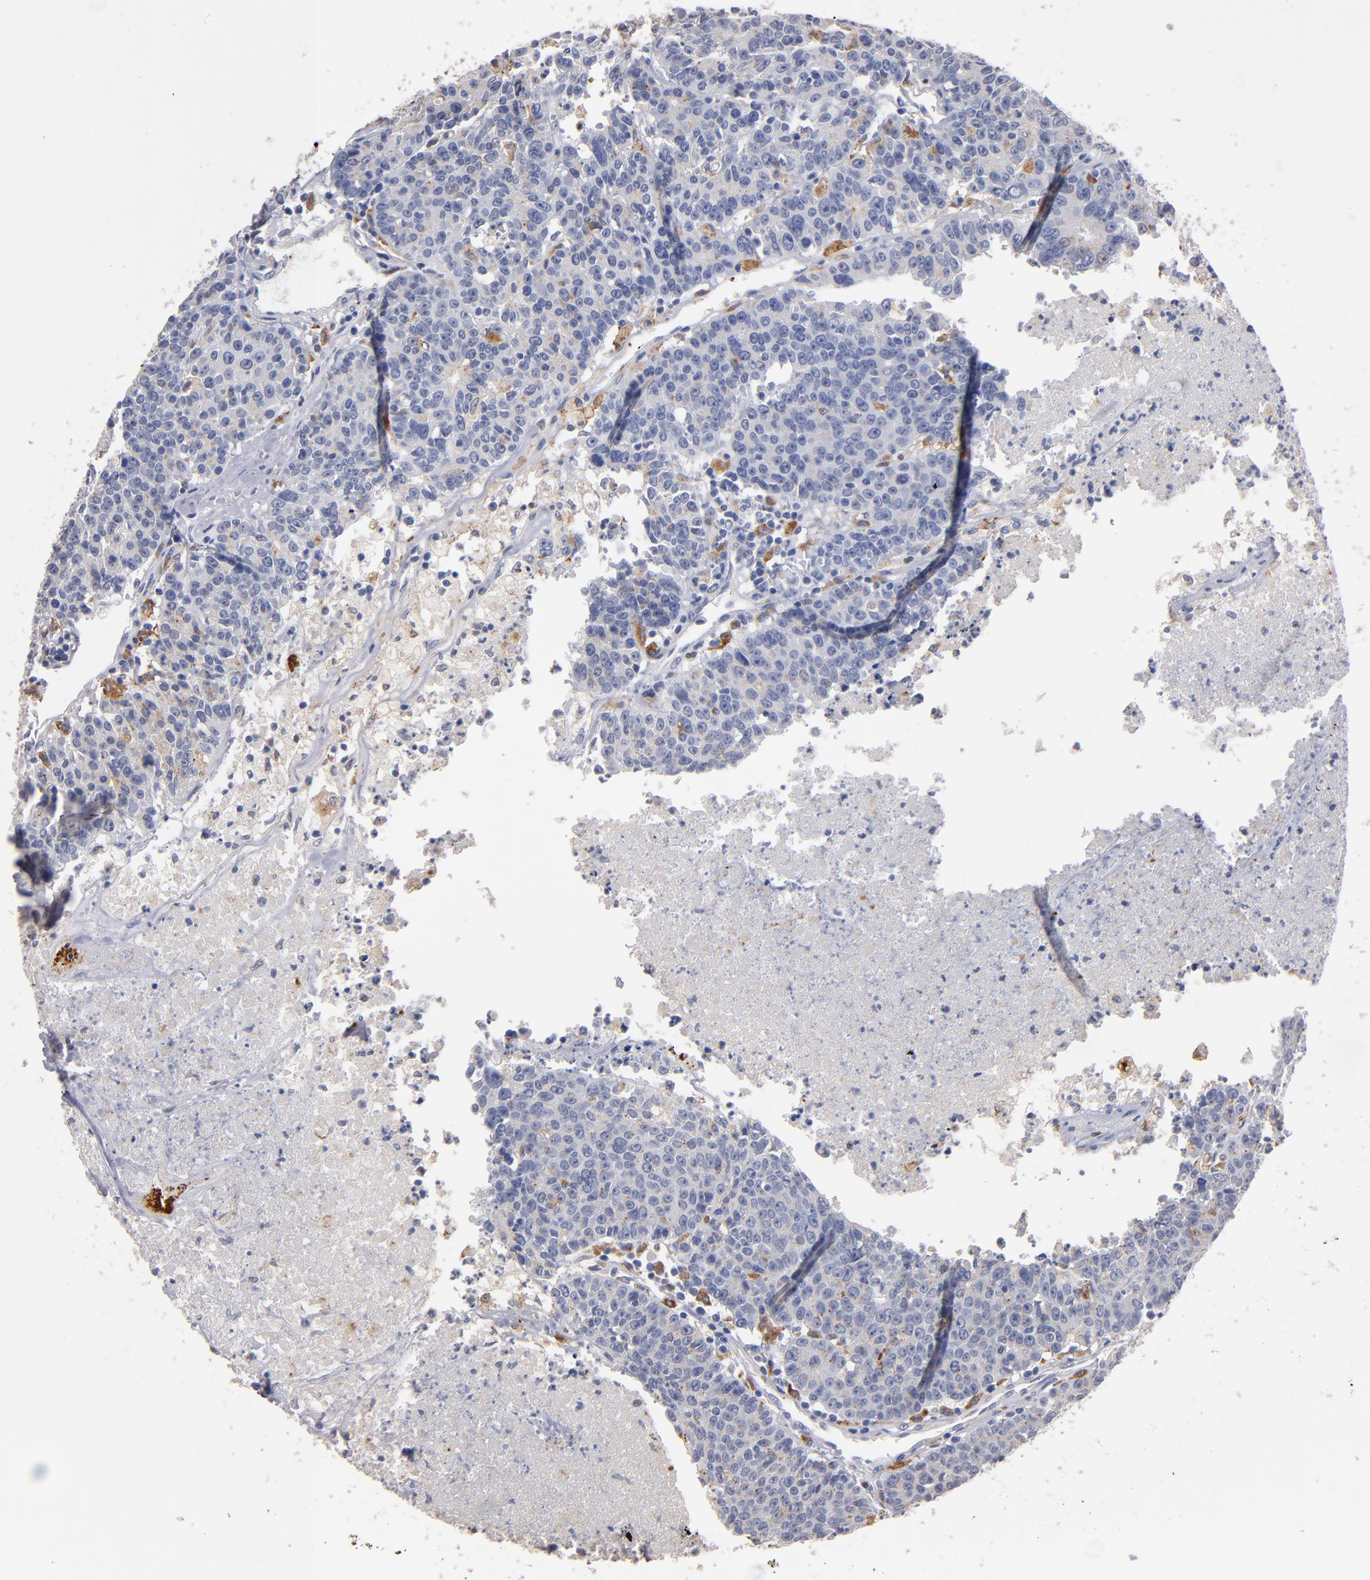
{"staining": {"intensity": "negative", "quantity": "none", "location": "none"}, "tissue": "colorectal cancer", "cell_type": "Tumor cells", "image_type": "cancer", "snomed": [{"axis": "morphology", "description": "Adenocarcinoma, NOS"}, {"axis": "topography", "description": "Colon"}], "caption": "This is an IHC photomicrograph of colorectal cancer. There is no staining in tumor cells.", "gene": "SELP", "patient": {"sex": "female", "age": 53}}